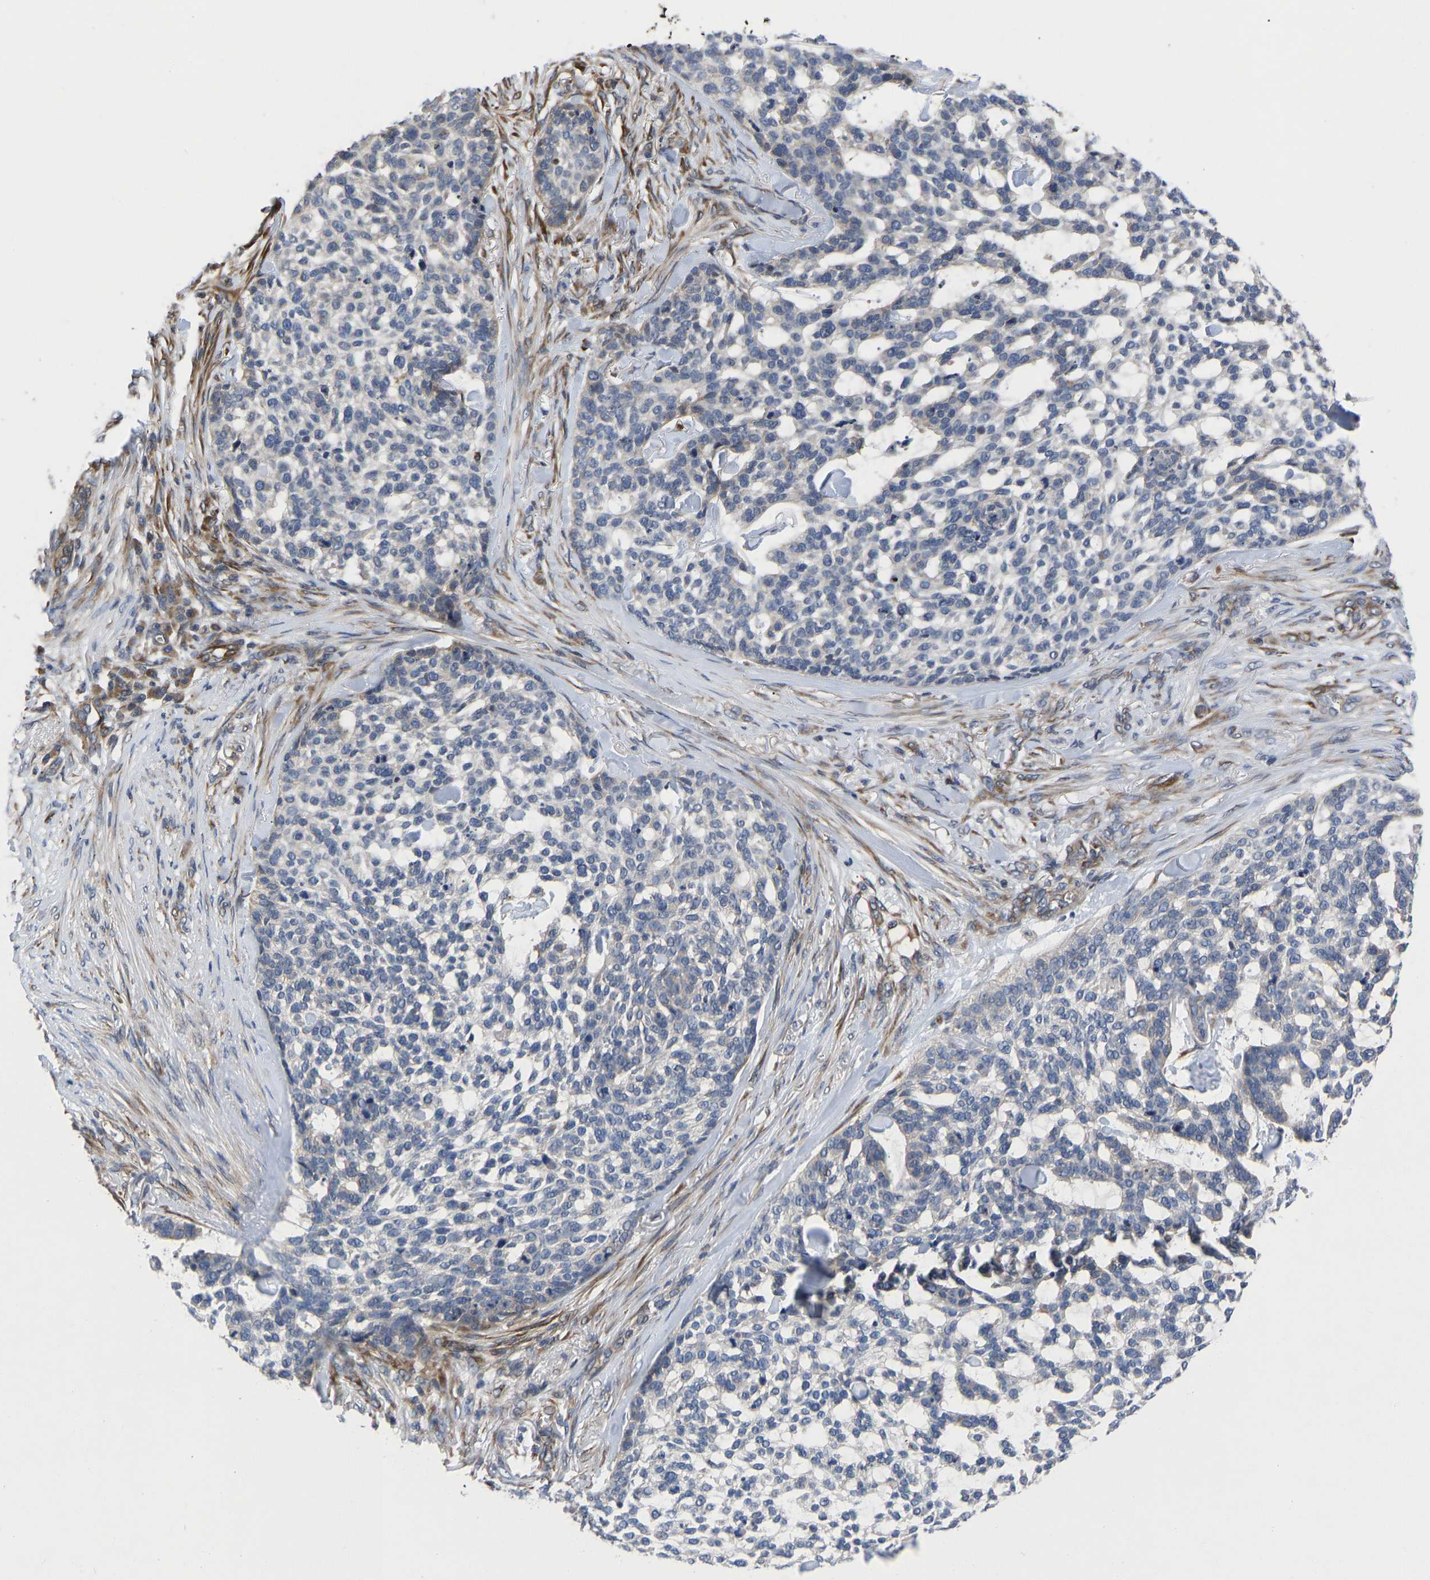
{"staining": {"intensity": "negative", "quantity": "none", "location": "none"}, "tissue": "skin cancer", "cell_type": "Tumor cells", "image_type": "cancer", "snomed": [{"axis": "morphology", "description": "Basal cell carcinoma"}, {"axis": "topography", "description": "Skin"}], "caption": "The micrograph exhibits no staining of tumor cells in skin basal cell carcinoma.", "gene": "FRRS1", "patient": {"sex": "female", "age": 64}}